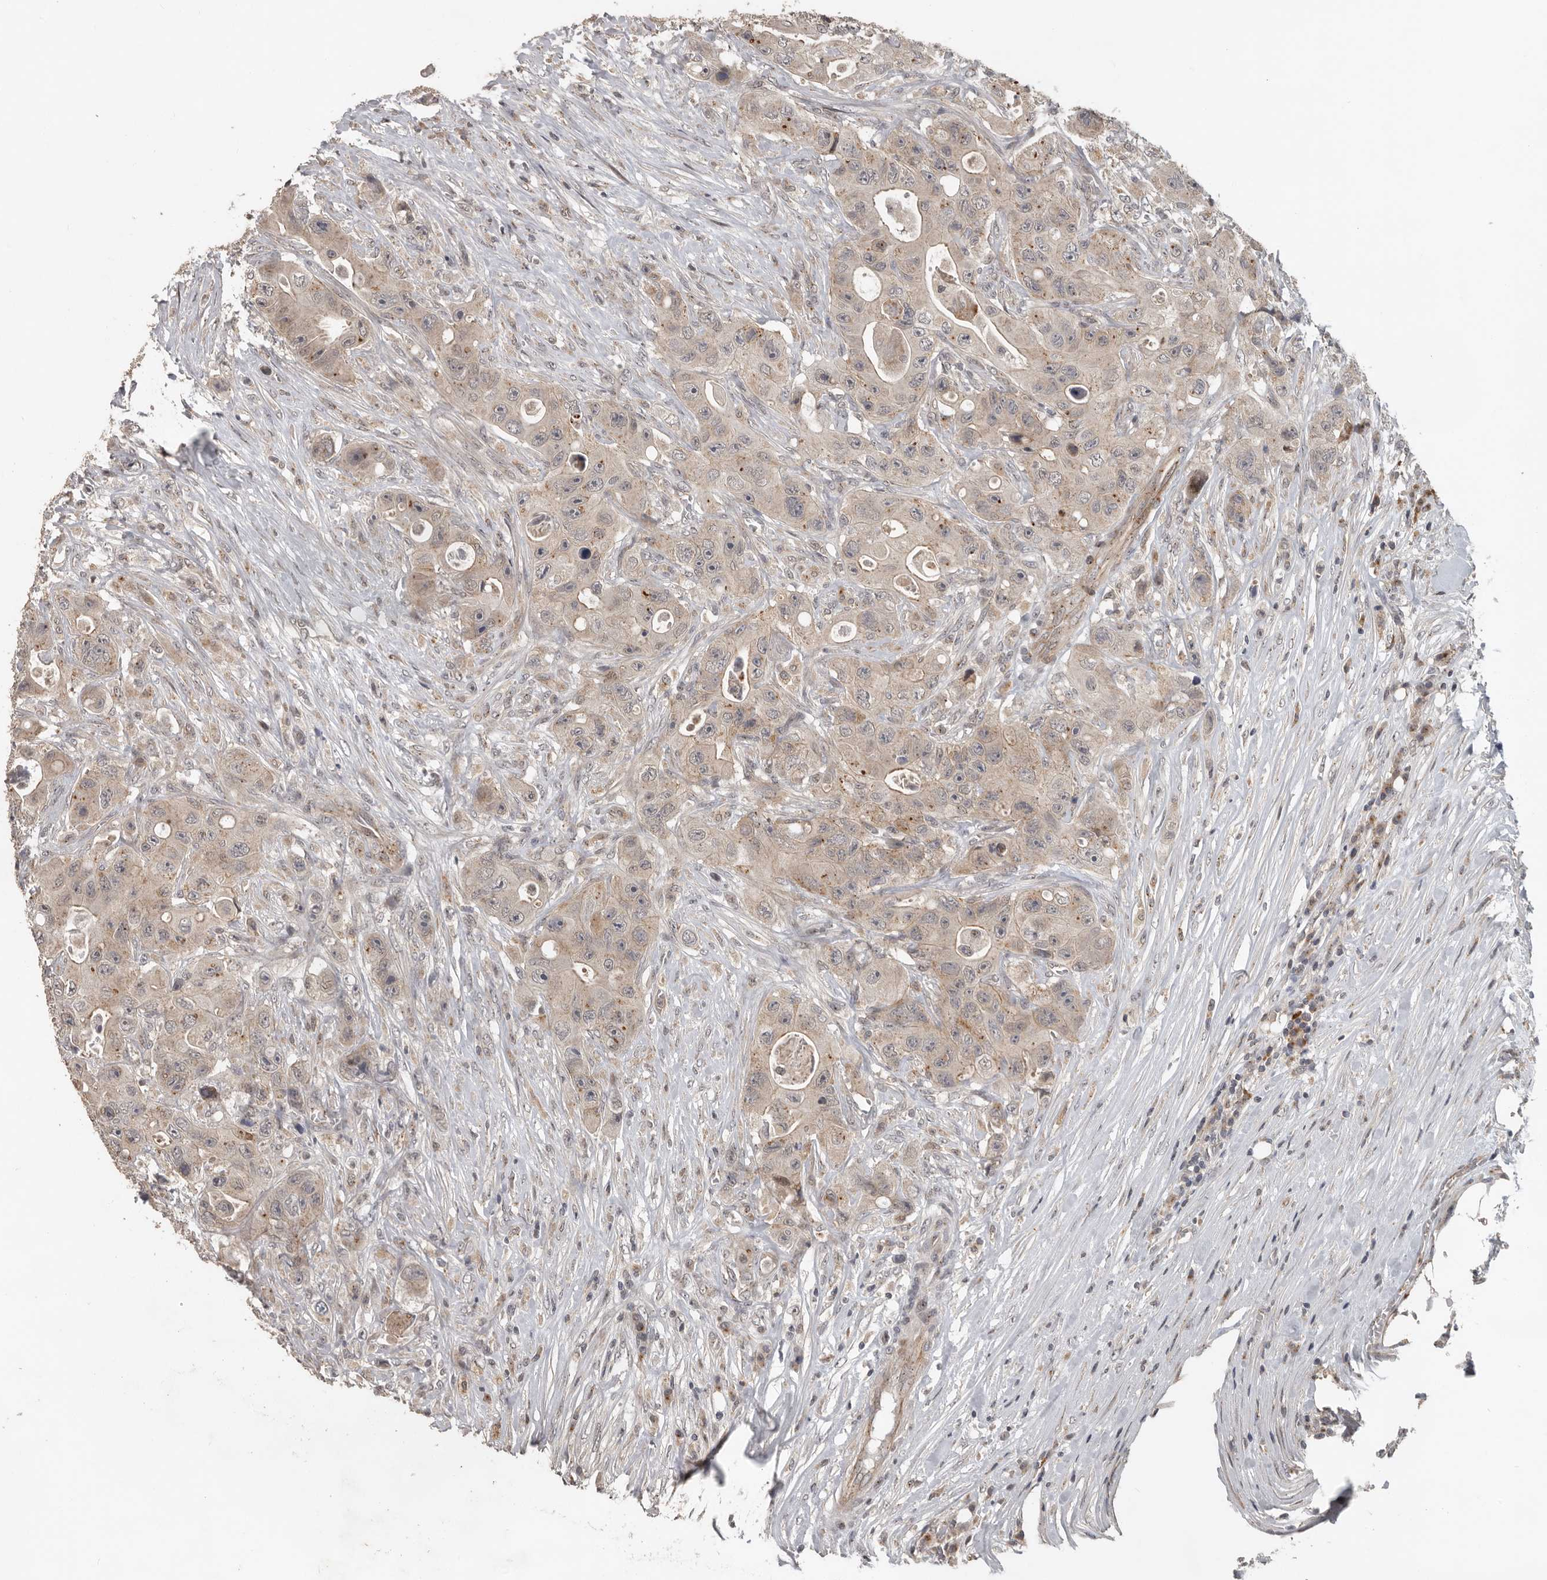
{"staining": {"intensity": "weak", "quantity": "25%-75%", "location": "cytoplasmic/membranous"}, "tissue": "colorectal cancer", "cell_type": "Tumor cells", "image_type": "cancer", "snomed": [{"axis": "morphology", "description": "Adenocarcinoma, NOS"}, {"axis": "topography", "description": "Colon"}], "caption": "Immunohistochemical staining of colorectal adenocarcinoma shows low levels of weak cytoplasmic/membranous protein positivity in approximately 25%-75% of tumor cells. Ihc stains the protein of interest in brown and the nuclei are stained blue.", "gene": "CEP350", "patient": {"sex": "female", "age": 46}}